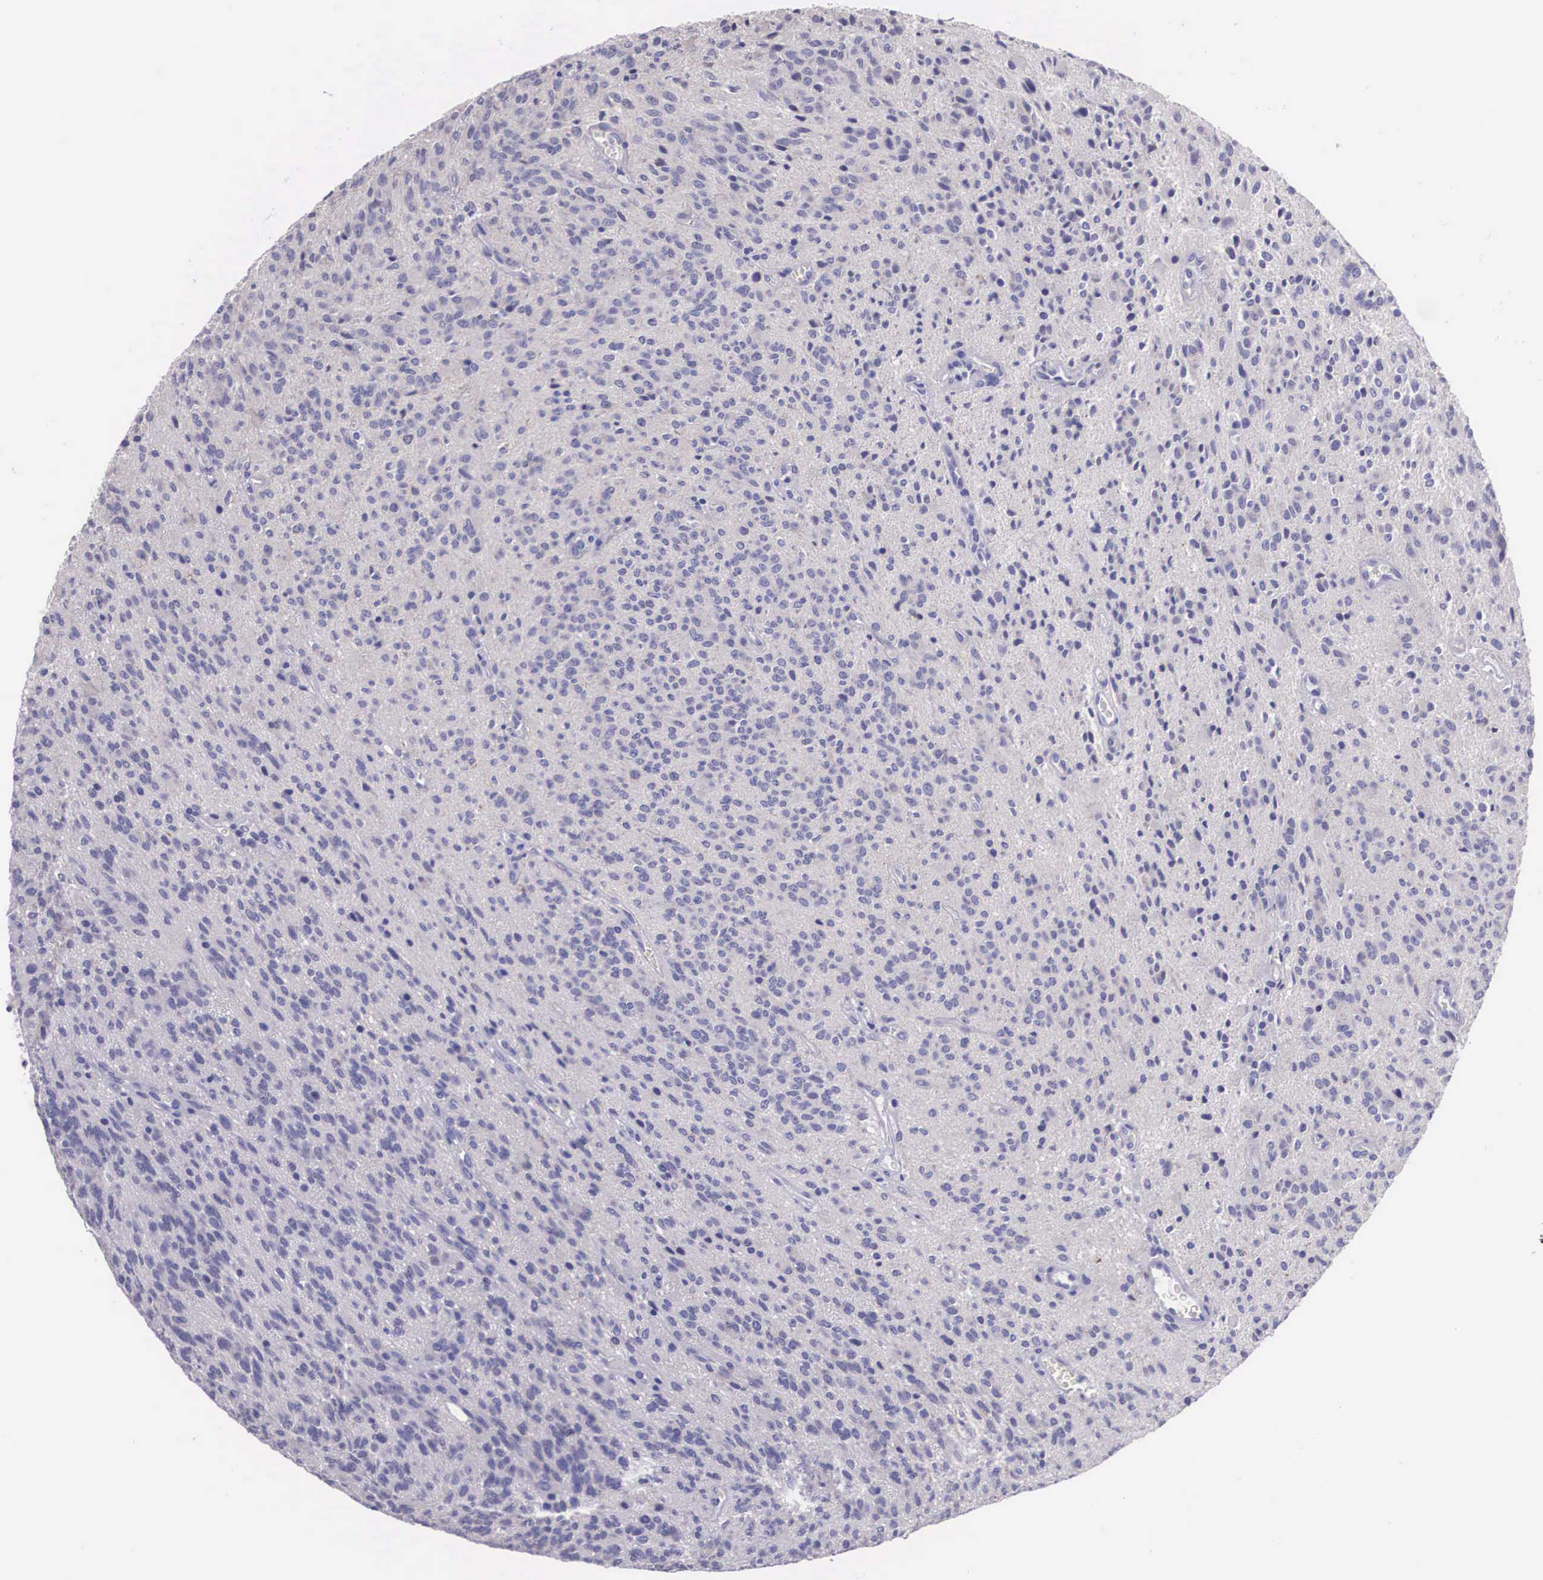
{"staining": {"intensity": "negative", "quantity": "none", "location": "none"}, "tissue": "glioma", "cell_type": "Tumor cells", "image_type": "cancer", "snomed": [{"axis": "morphology", "description": "Glioma, malignant, Low grade"}, {"axis": "topography", "description": "Brain"}], "caption": "Immunohistochemistry of human glioma reveals no staining in tumor cells.", "gene": "ARG2", "patient": {"sex": "female", "age": 15}}